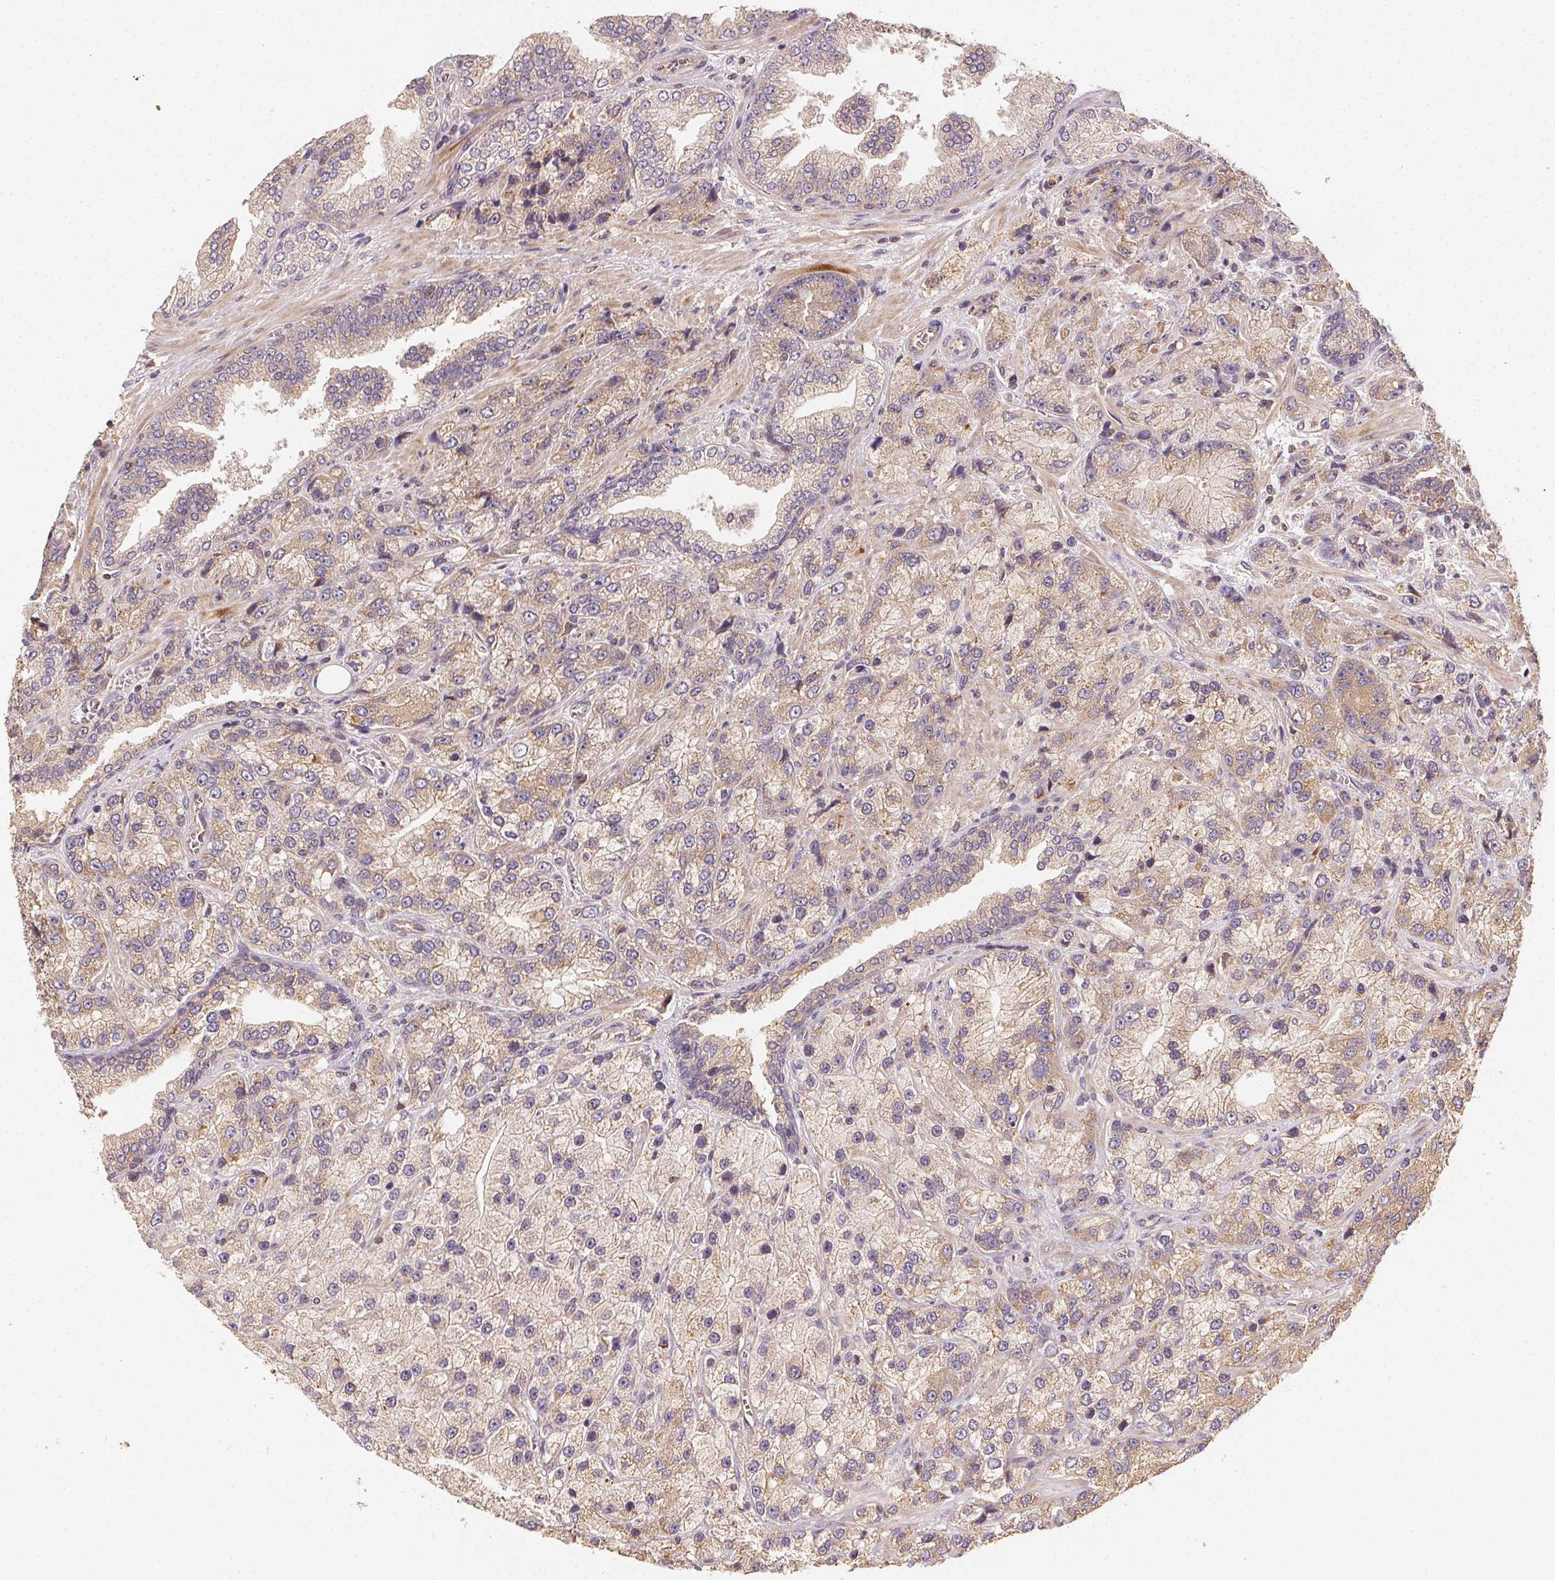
{"staining": {"intensity": "weak", "quantity": ">75%", "location": "cytoplasmic/membranous"}, "tissue": "prostate cancer", "cell_type": "Tumor cells", "image_type": "cancer", "snomed": [{"axis": "morphology", "description": "Adenocarcinoma, NOS"}, {"axis": "topography", "description": "Prostate"}], "caption": "Immunohistochemistry (IHC) staining of prostate adenocarcinoma, which shows low levels of weak cytoplasmic/membranous staining in about >75% of tumor cells indicating weak cytoplasmic/membranous protein staining. The staining was performed using DAB (3,3'-diaminobenzidine) (brown) for protein detection and nuclei were counterstained in hematoxylin (blue).", "gene": "RALA", "patient": {"sex": "male", "age": 63}}